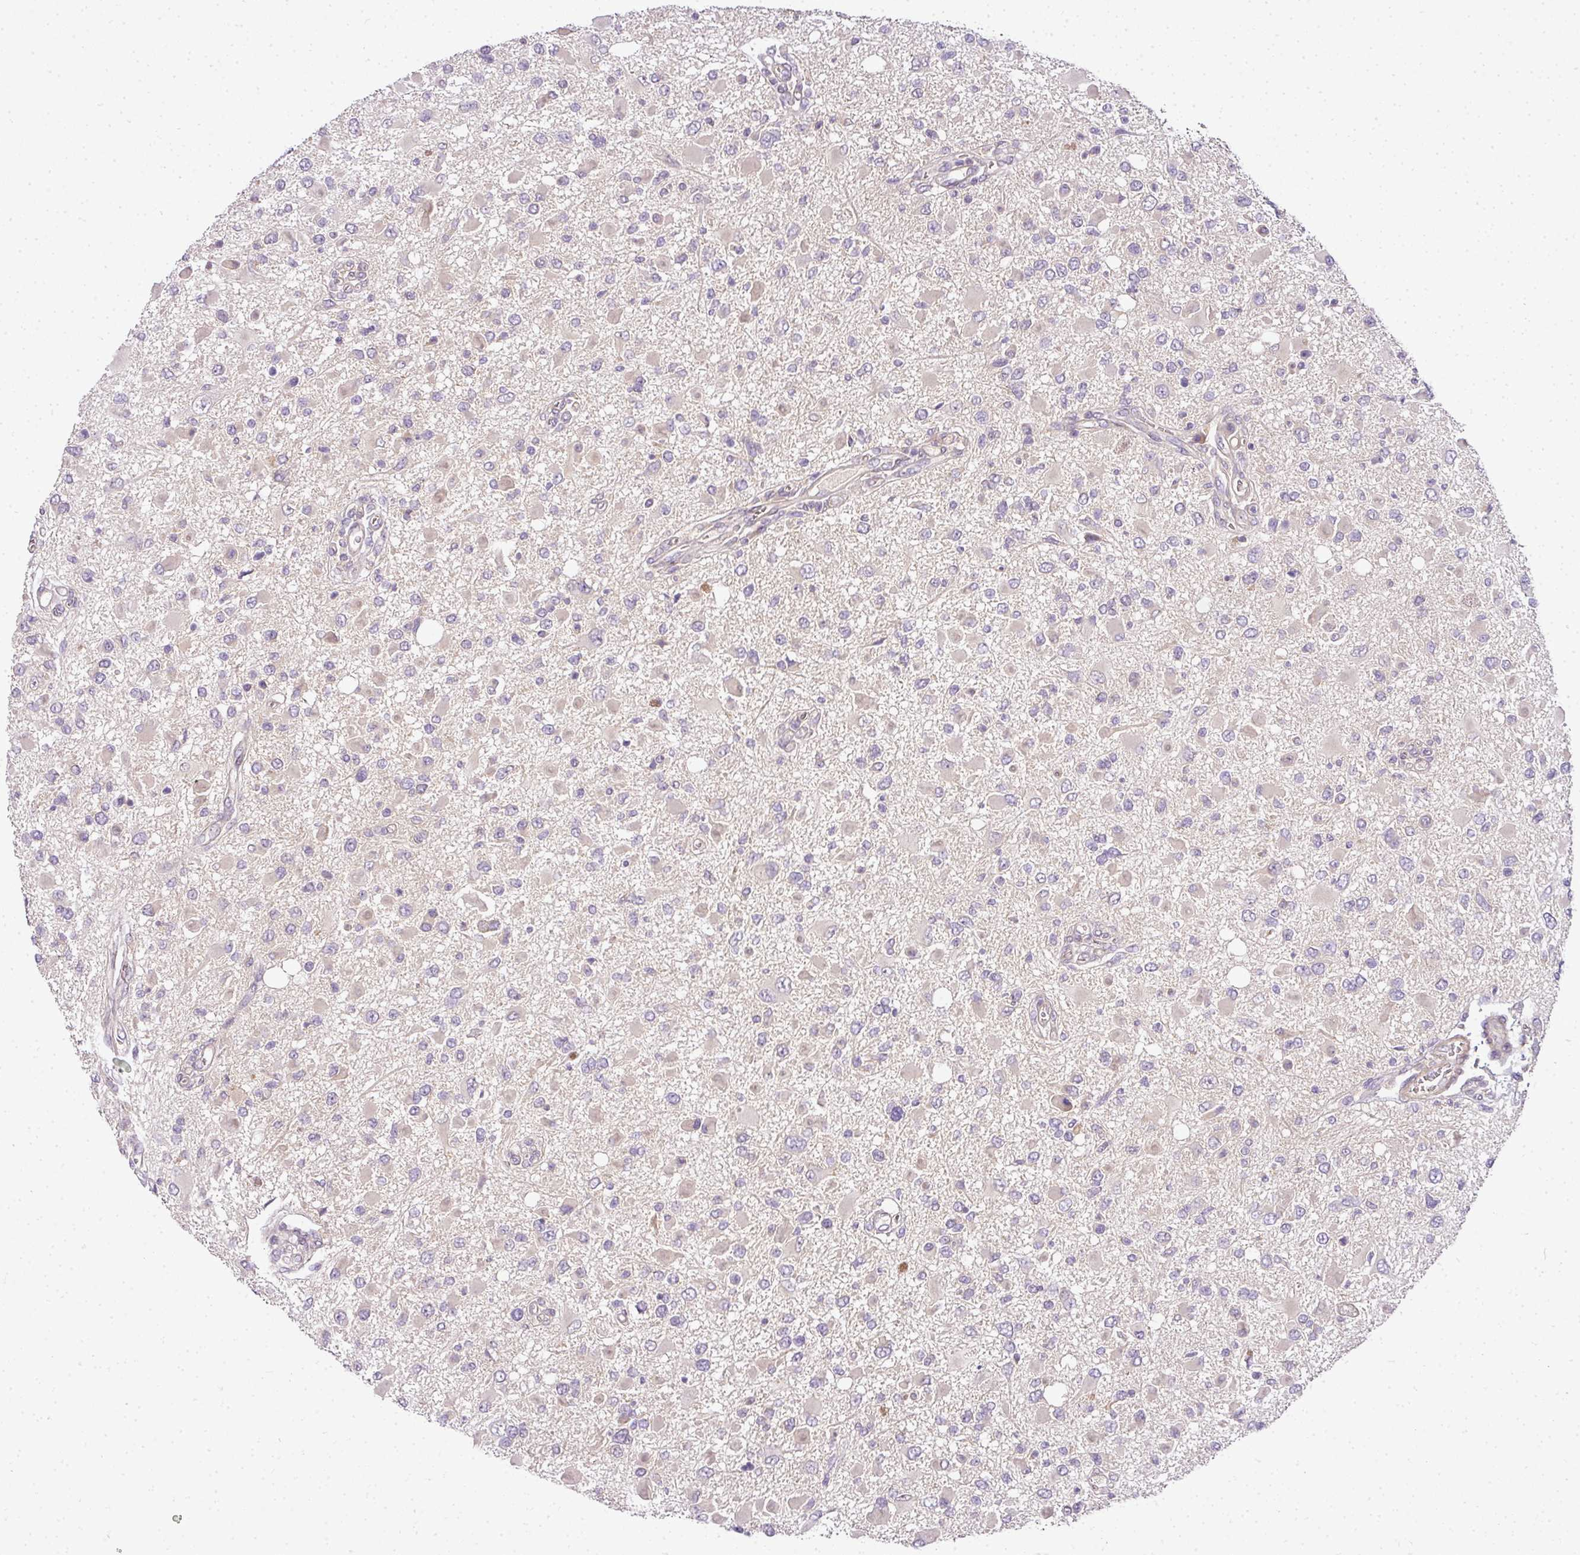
{"staining": {"intensity": "negative", "quantity": "none", "location": "none"}, "tissue": "glioma", "cell_type": "Tumor cells", "image_type": "cancer", "snomed": [{"axis": "morphology", "description": "Glioma, malignant, High grade"}, {"axis": "topography", "description": "Brain"}], "caption": "Tumor cells are negative for brown protein staining in glioma.", "gene": "ADH5", "patient": {"sex": "male", "age": 53}}